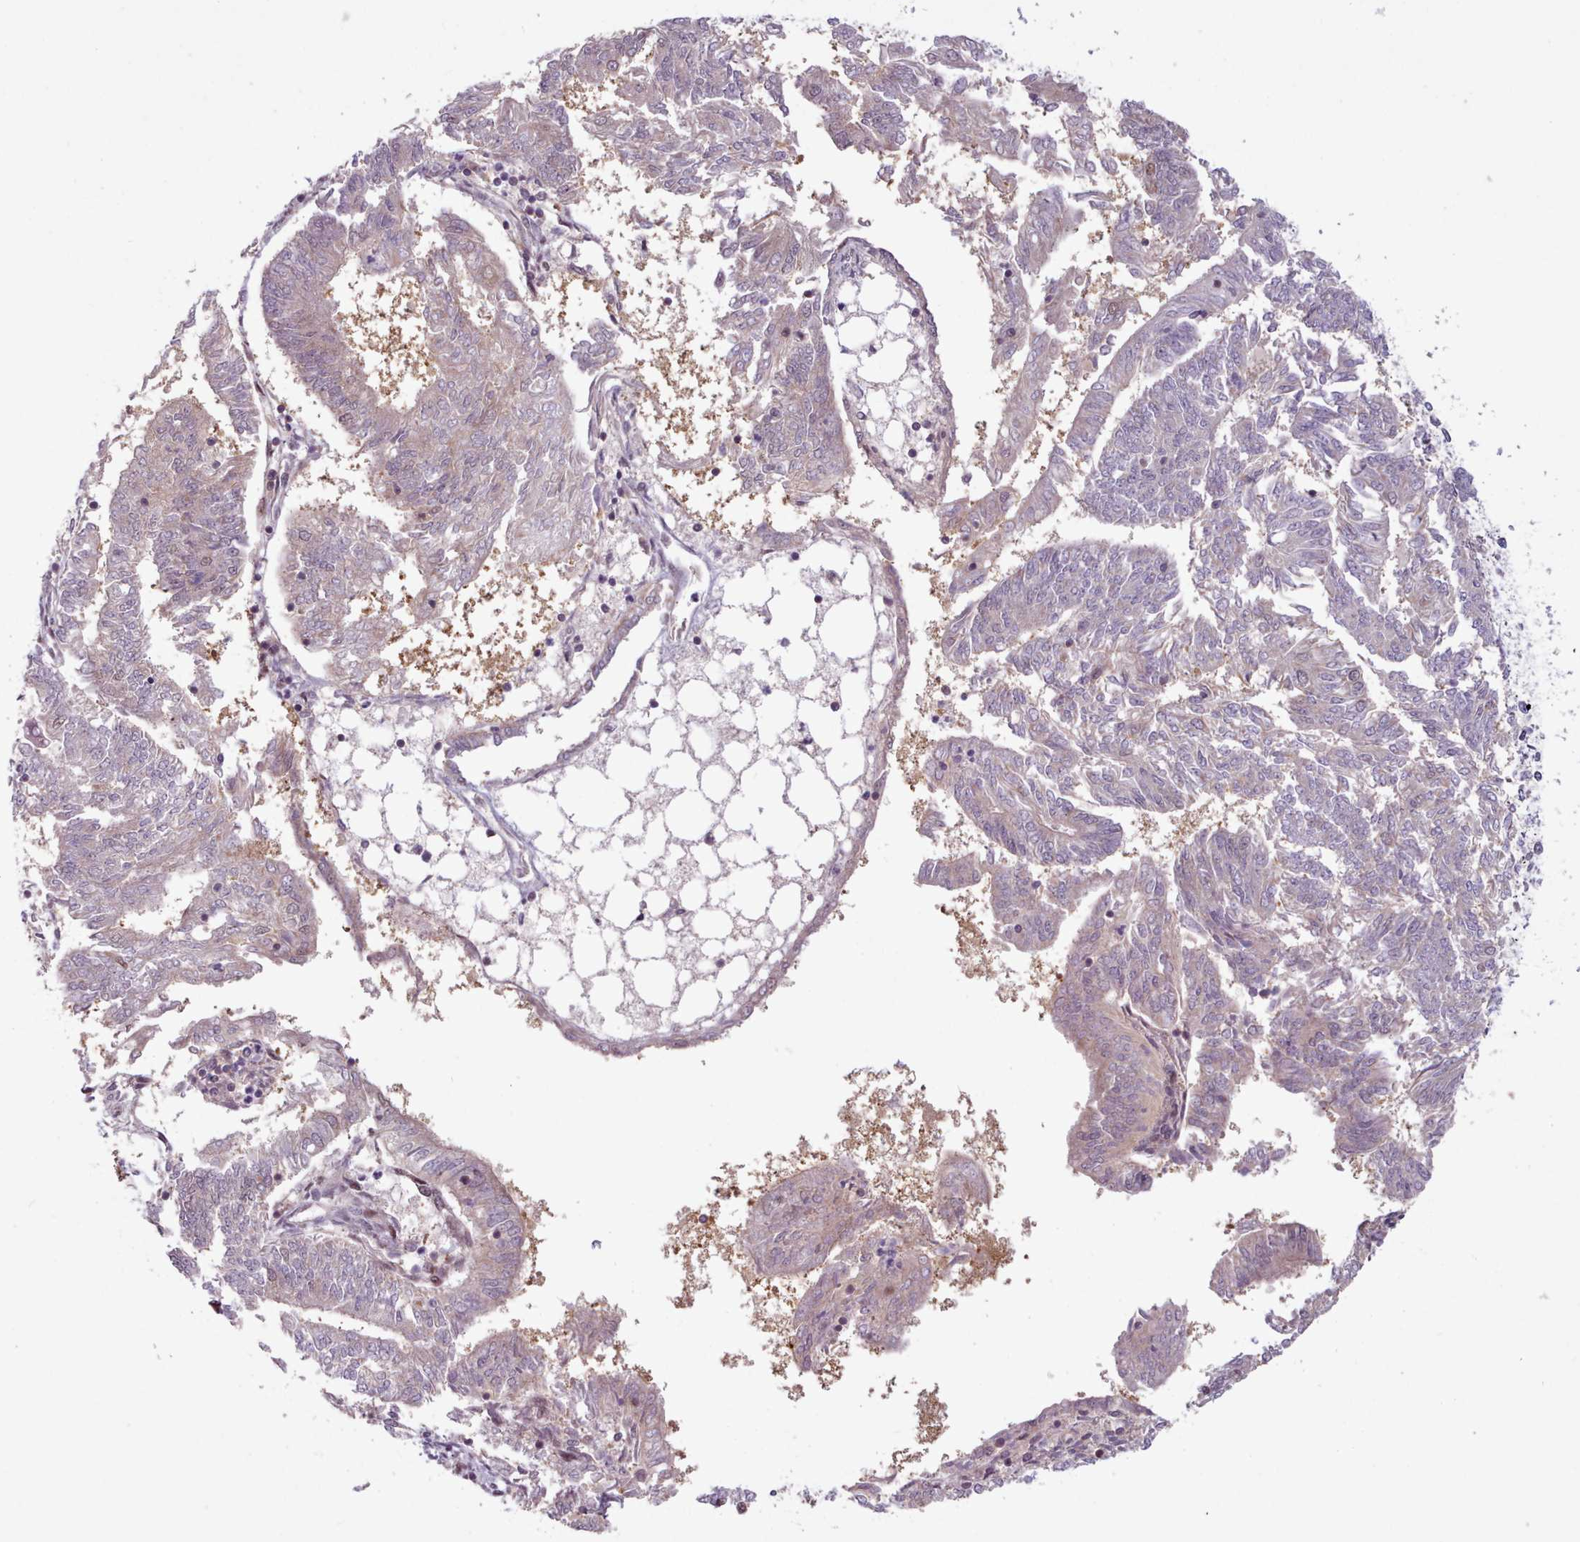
{"staining": {"intensity": "weak", "quantity": "<25%", "location": "cytoplasmic/membranous"}, "tissue": "endometrial cancer", "cell_type": "Tumor cells", "image_type": "cancer", "snomed": [{"axis": "morphology", "description": "Adenocarcinoma, NOS"}, {"axis": "topography", "description": "Endometrium"}], "caption": "Immunohistochemistry image of neoplastic tissue: endometrial cancer (adenocarcinoma) stained with DAB displays no significant protein expression in tumor cells. (Brightfield microscopy of DAB (3,3'-diaminobenzidine) immunohistochemistry at high magnification).", "gene": "KBTBD7", "patient": {"sex": "female", "age": 58}}